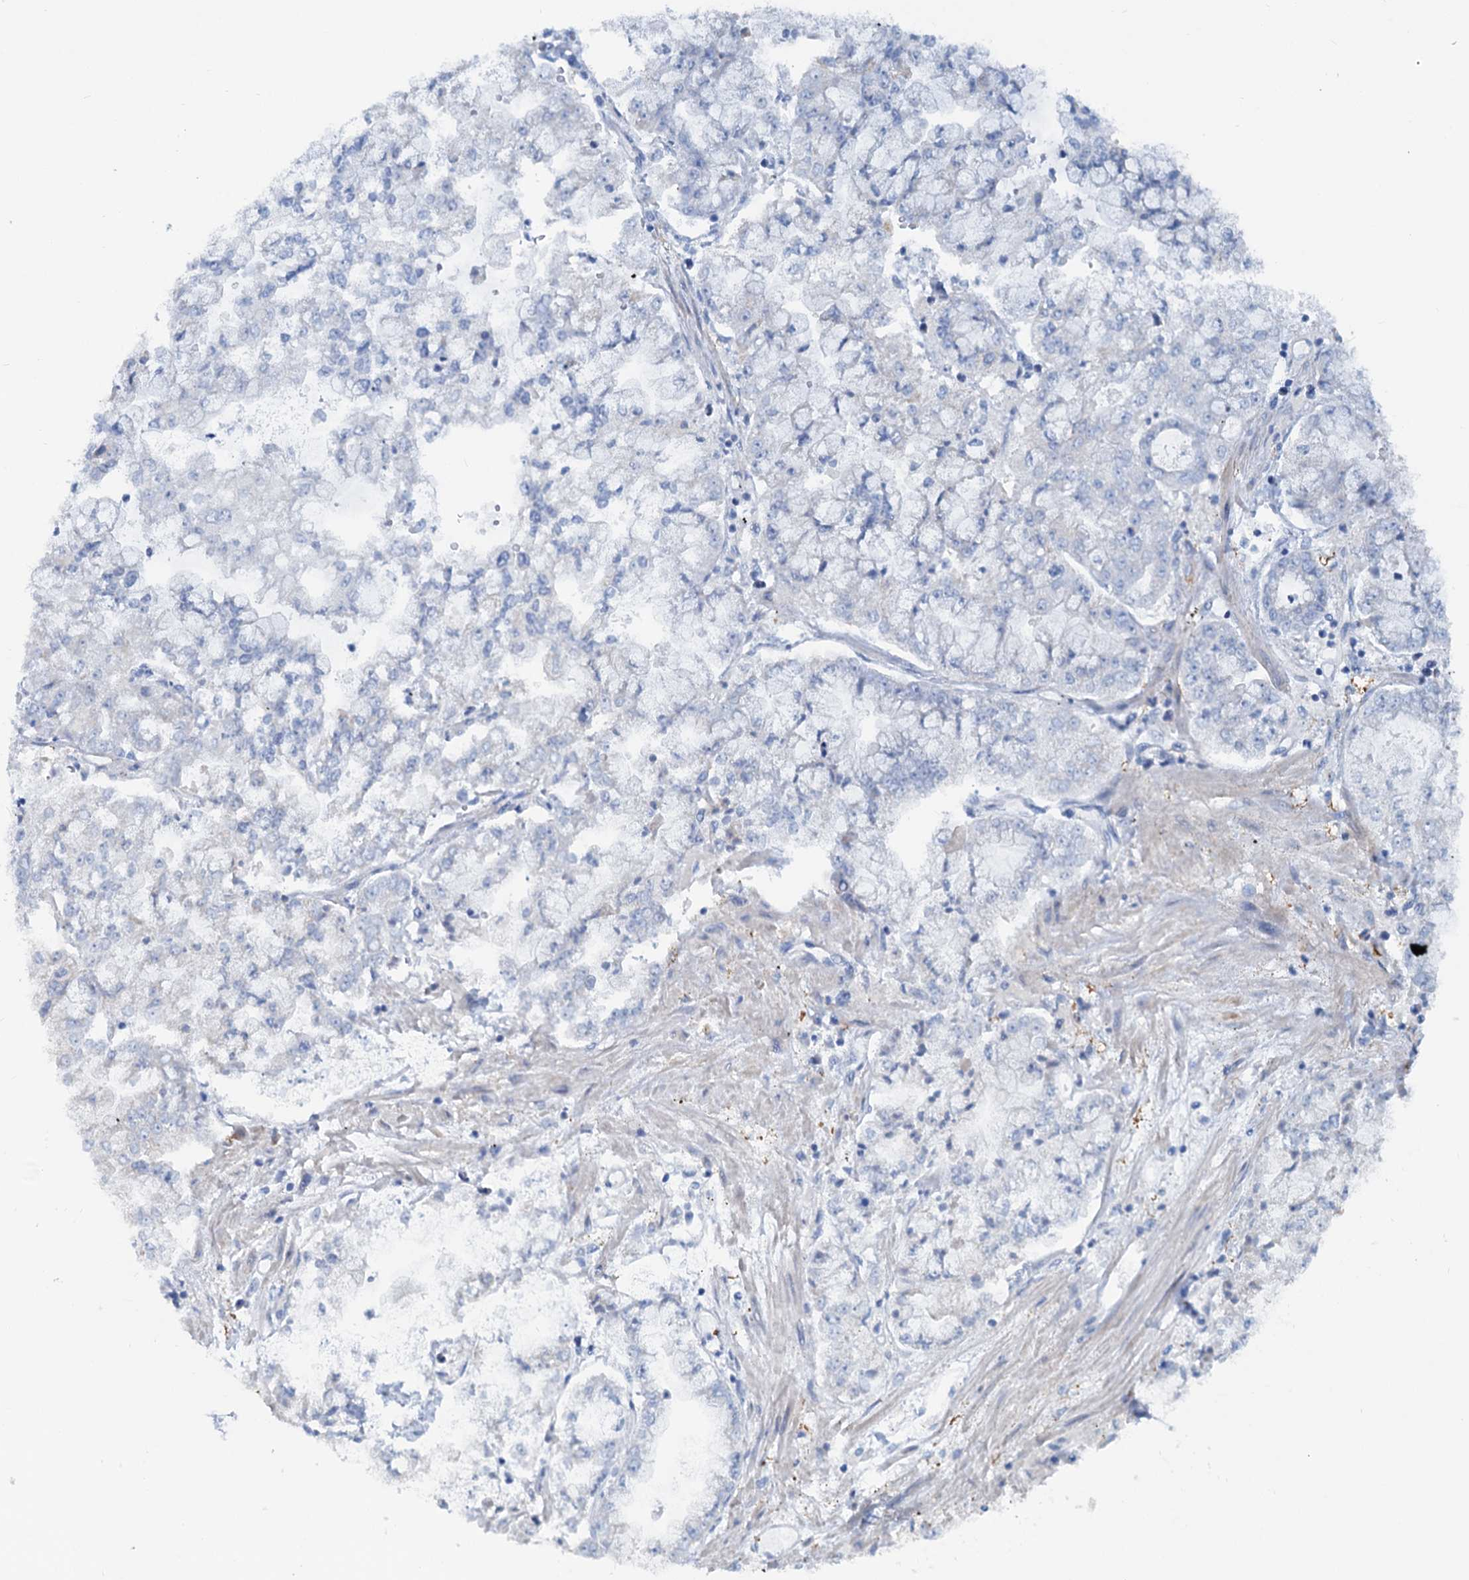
{"staining": {"intensity": "negative", "quantity": "none", "location": "none"}, "tissue": "stomach cancer", "cell_type": "Tumor cells", "image_type": "cancer", "snomed": [{"axis": "morphology", "description": "Adenocarcinoma, NOS"}, {"axis": "topography", "description": "Stomach"}], "caption": "Immunohistochemical staining of human stomach cancer (adenocarcinoma) exhibits no significant positivity in tumor cells. (Brightfield microscopy of DAB immunohistochemistry (IHC) at high magnification).", "gene": "SLC1A3", "patient": {"sex": "male", "age": 76}}